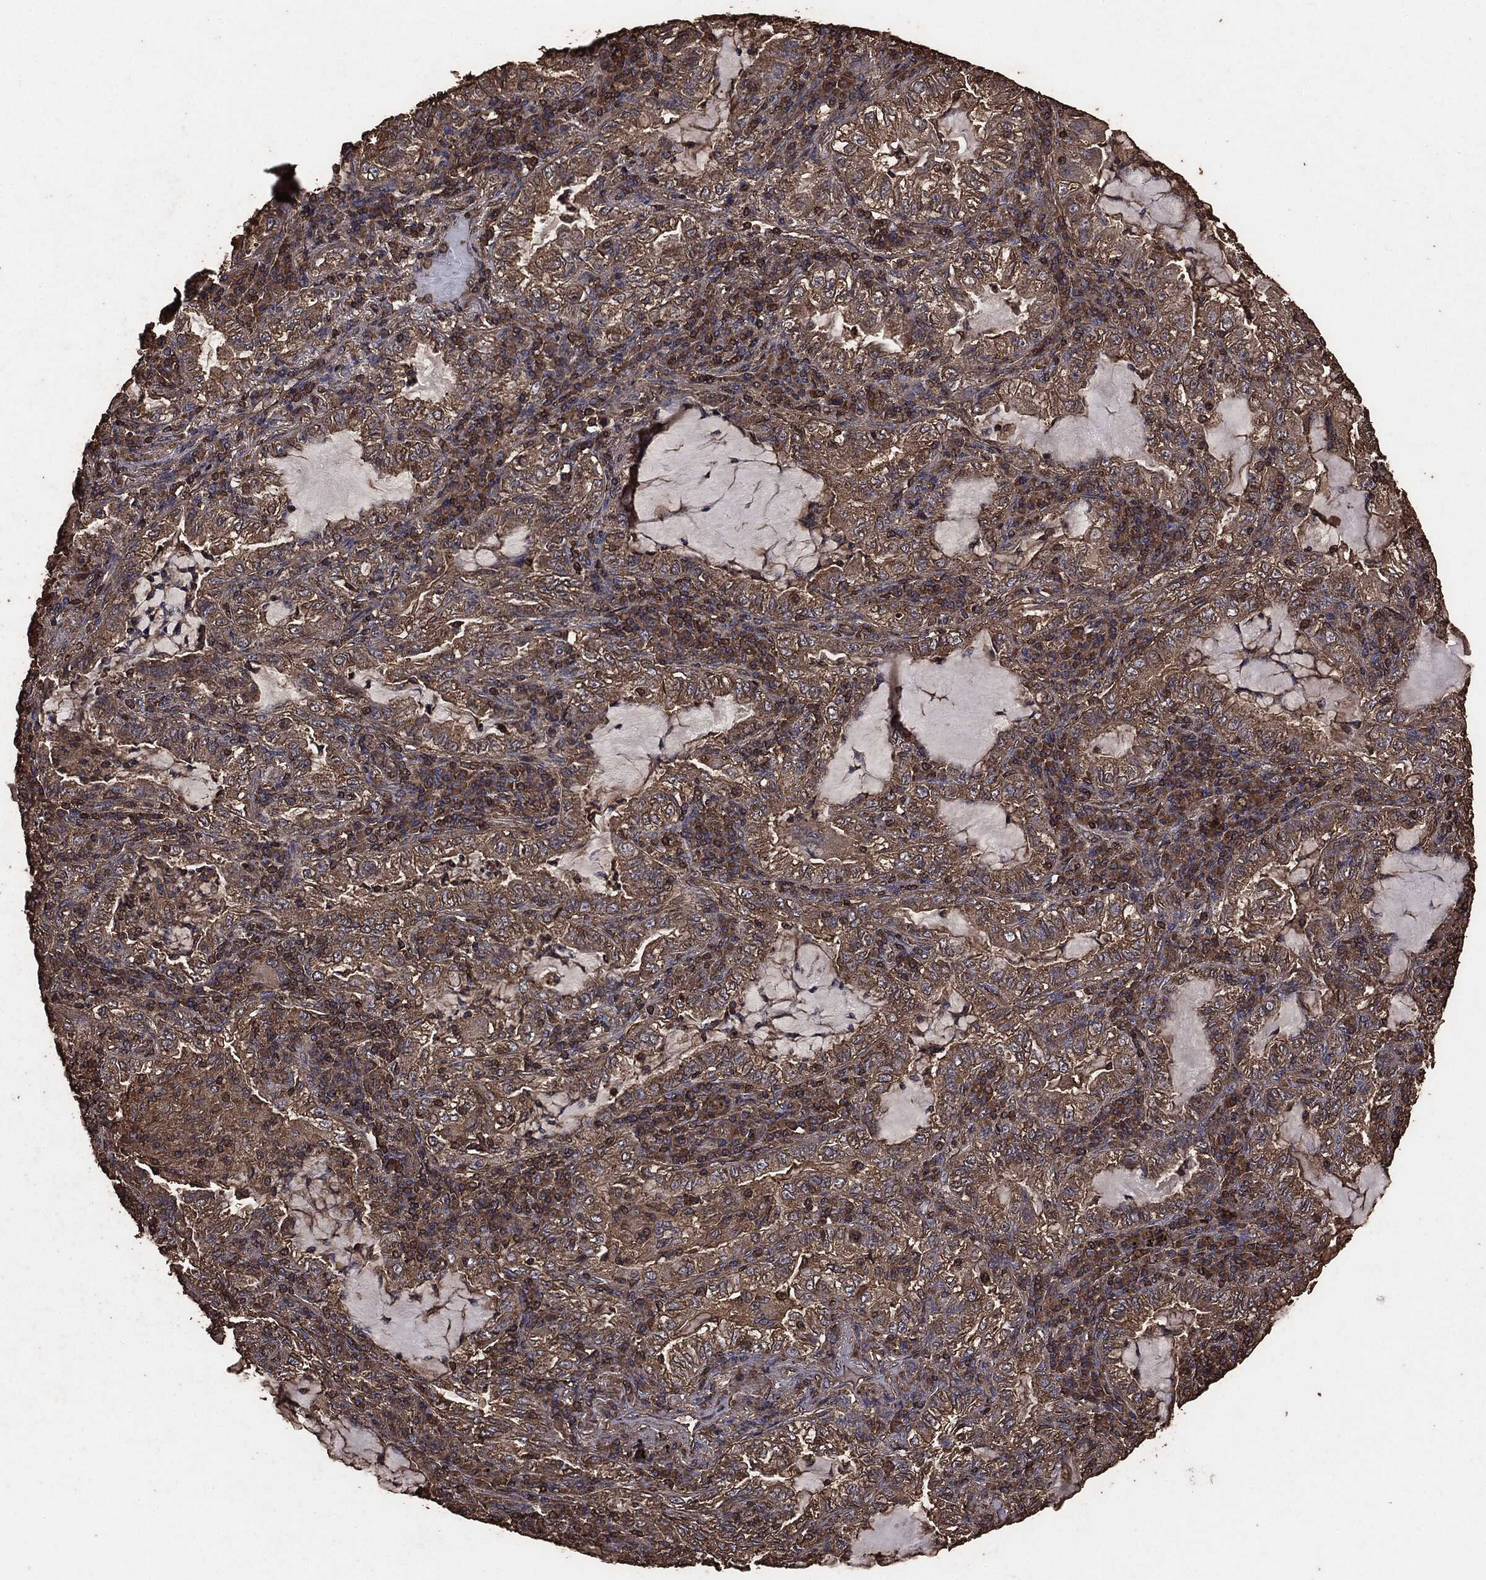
{"staining": {"intensity": "moderate", "quantity": ">75%", "location": "cytoplasmic/membranous"}, "tissue": "lung cancer", "cell_type": "Tumor cells", "image_type": "cancer", "snomed": [{"axis": "morphology", "description": "Adenocarcinoma, NOS"}, {"axis": "topography", "description": "Lung"}], "caption": "A medium amount of moderate cytoplasmic/membranous staining is identified in about >75% of tumor cells in lung cancer (adenocarcinoma) tissue.", "gene": "MTOR", "patient": {"sex": "female", "age": 73}}